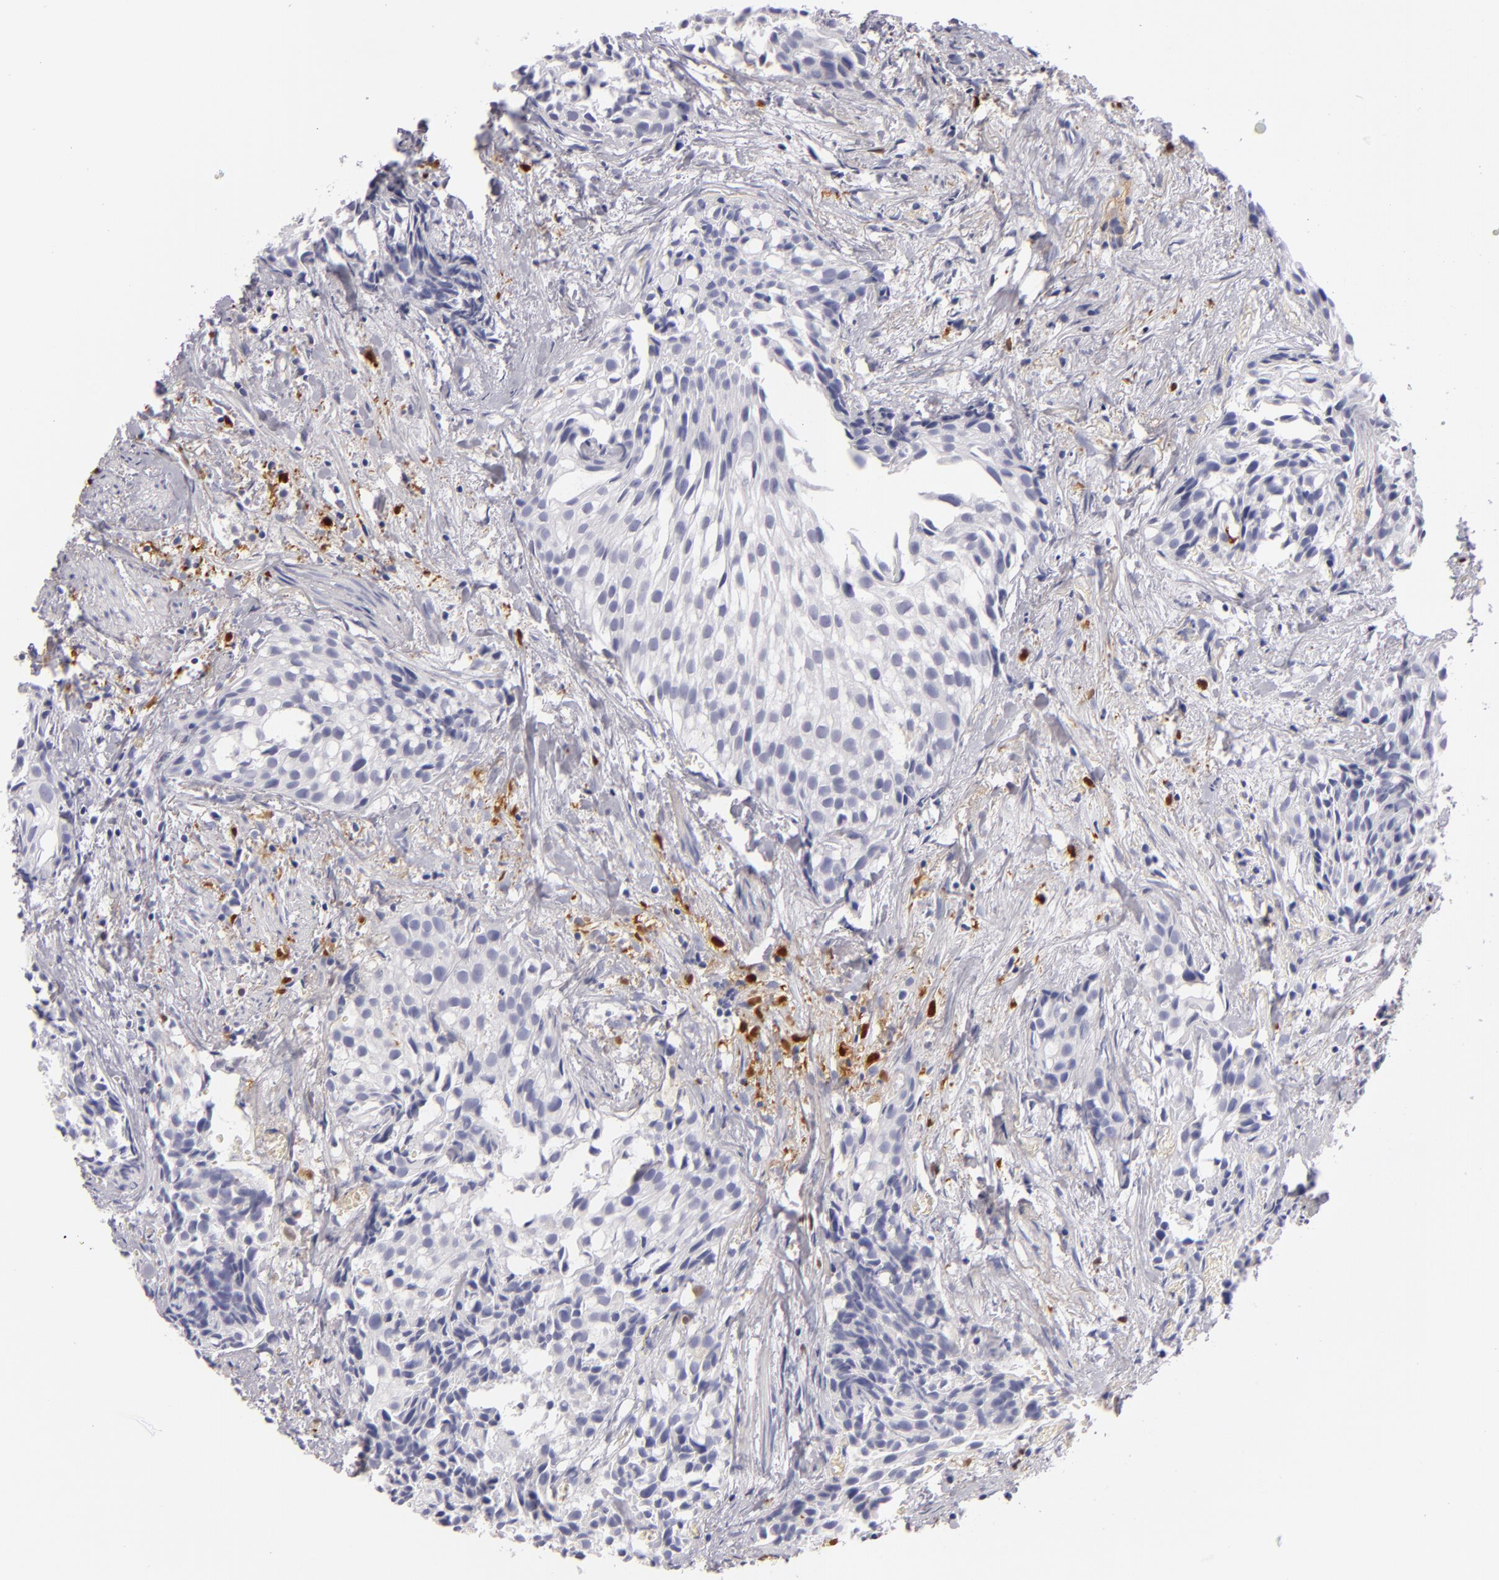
{"staining": {"intensity": "negative", "quantity": "none", "location": "none"}, "tissue": "urothelial cancer", "cell_type": "Tumor cells", "image_type": "cancer", "snomed": [{"axis": "morphology", "description": "Urothelial carcinoma, High grade"}, {"axis": "topography", "description": "Urinary bladder"}], "caption": "A micrograph of urothelial carcinoma (high-grade) stained for a protein reveals no brown staining in tumor cells.", "gene": "F13A1", "patient": {"sex": "female", "age": 78}}